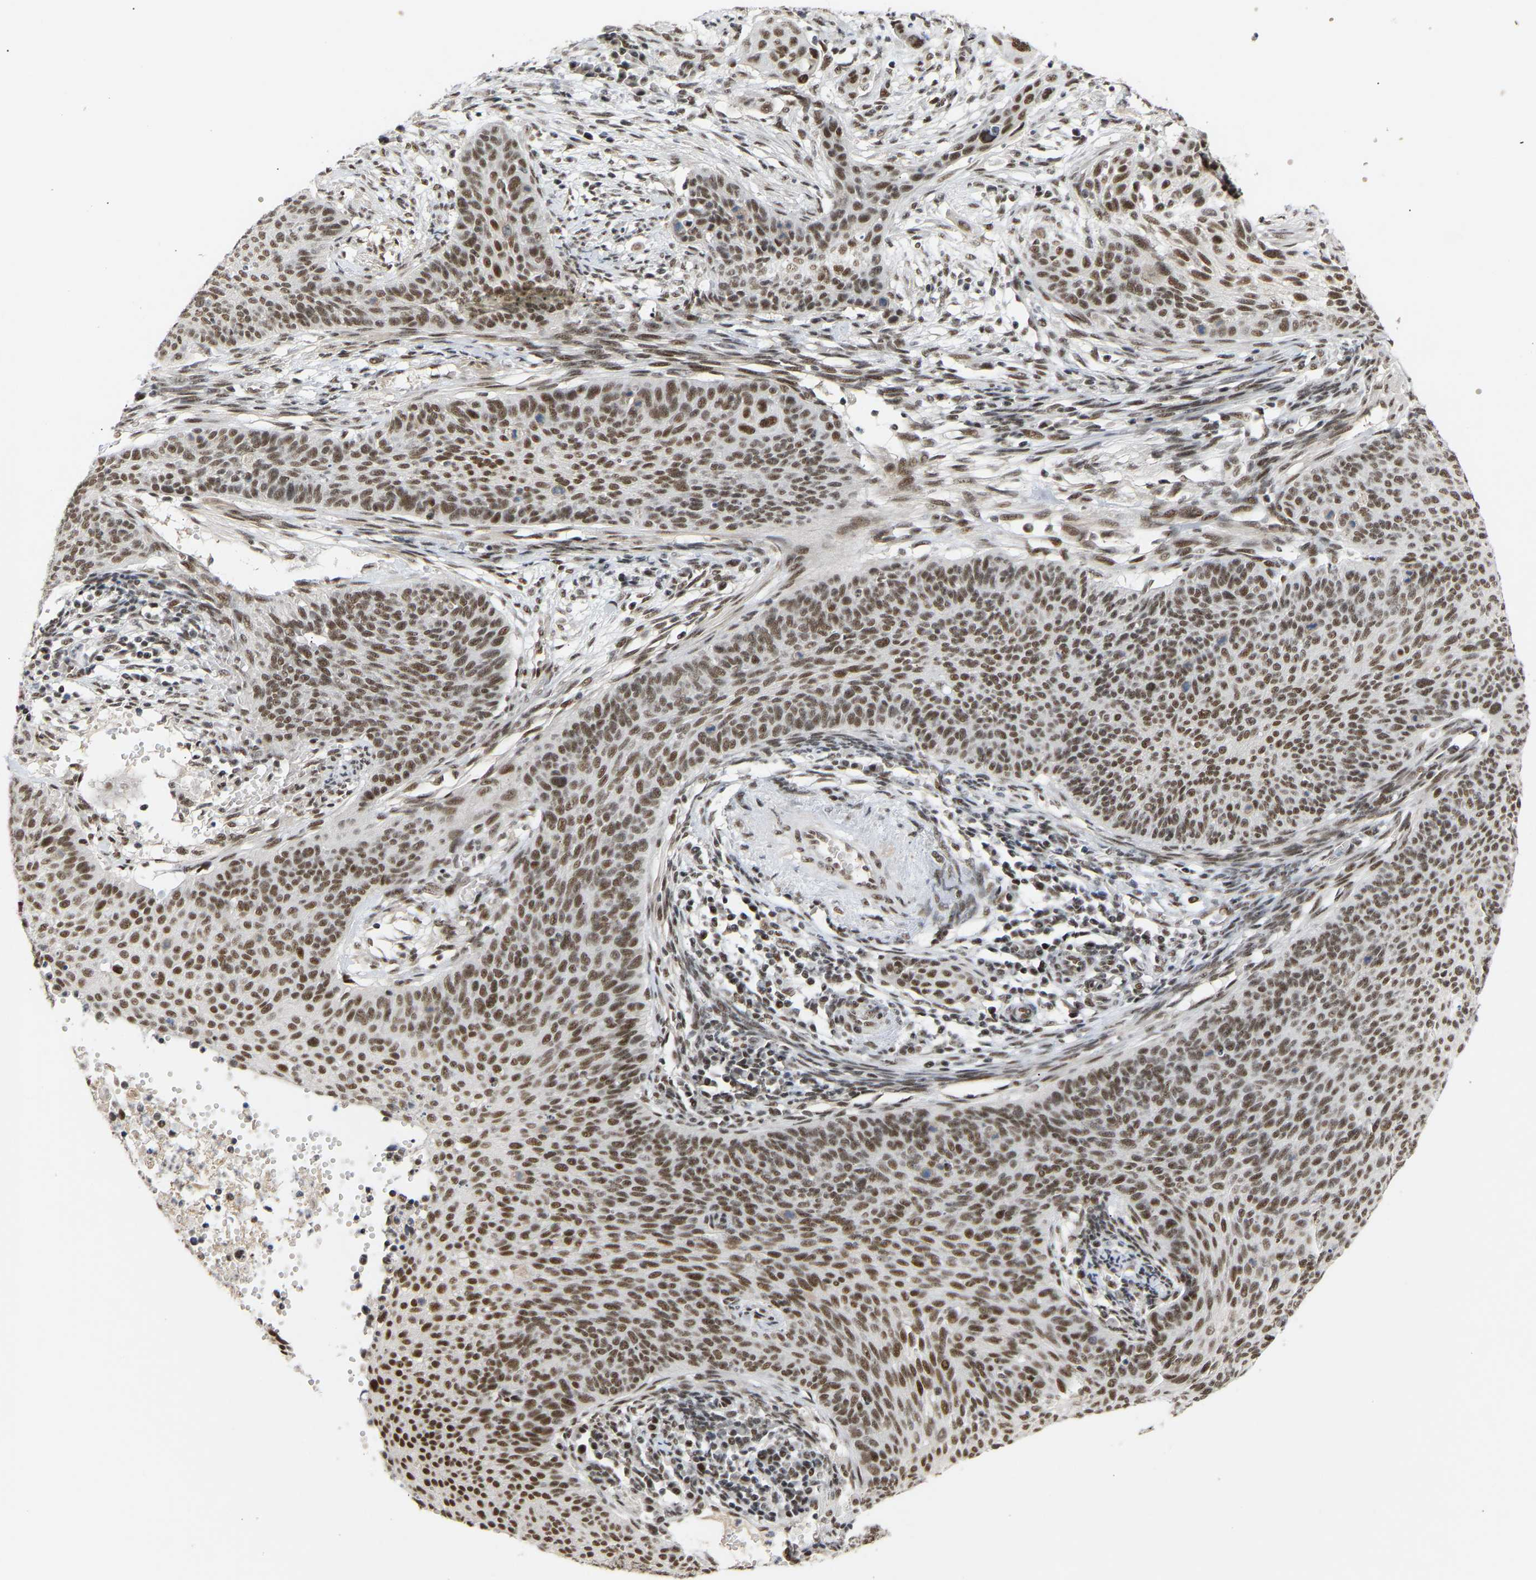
{"staining": {"intensity": "strong", "quantity": ">75%", "location": "nuclear"}, "tissue": "cervical cancer", "cell_type": "Tumor cells", "image_type": "cancer", "snomed": [{"axis": "morphology", "description": "Squamous cell carcinoma, NOS"}, {"axis": "topography", "description": "Cervix"}], "caption": "Cervical cancer stained for a protein (brown) demonstrates strong nuclear positive expression in about >75% of tumor cells.", "gene": "NELFB", "patient": {"sex": "female", "age": 70}}